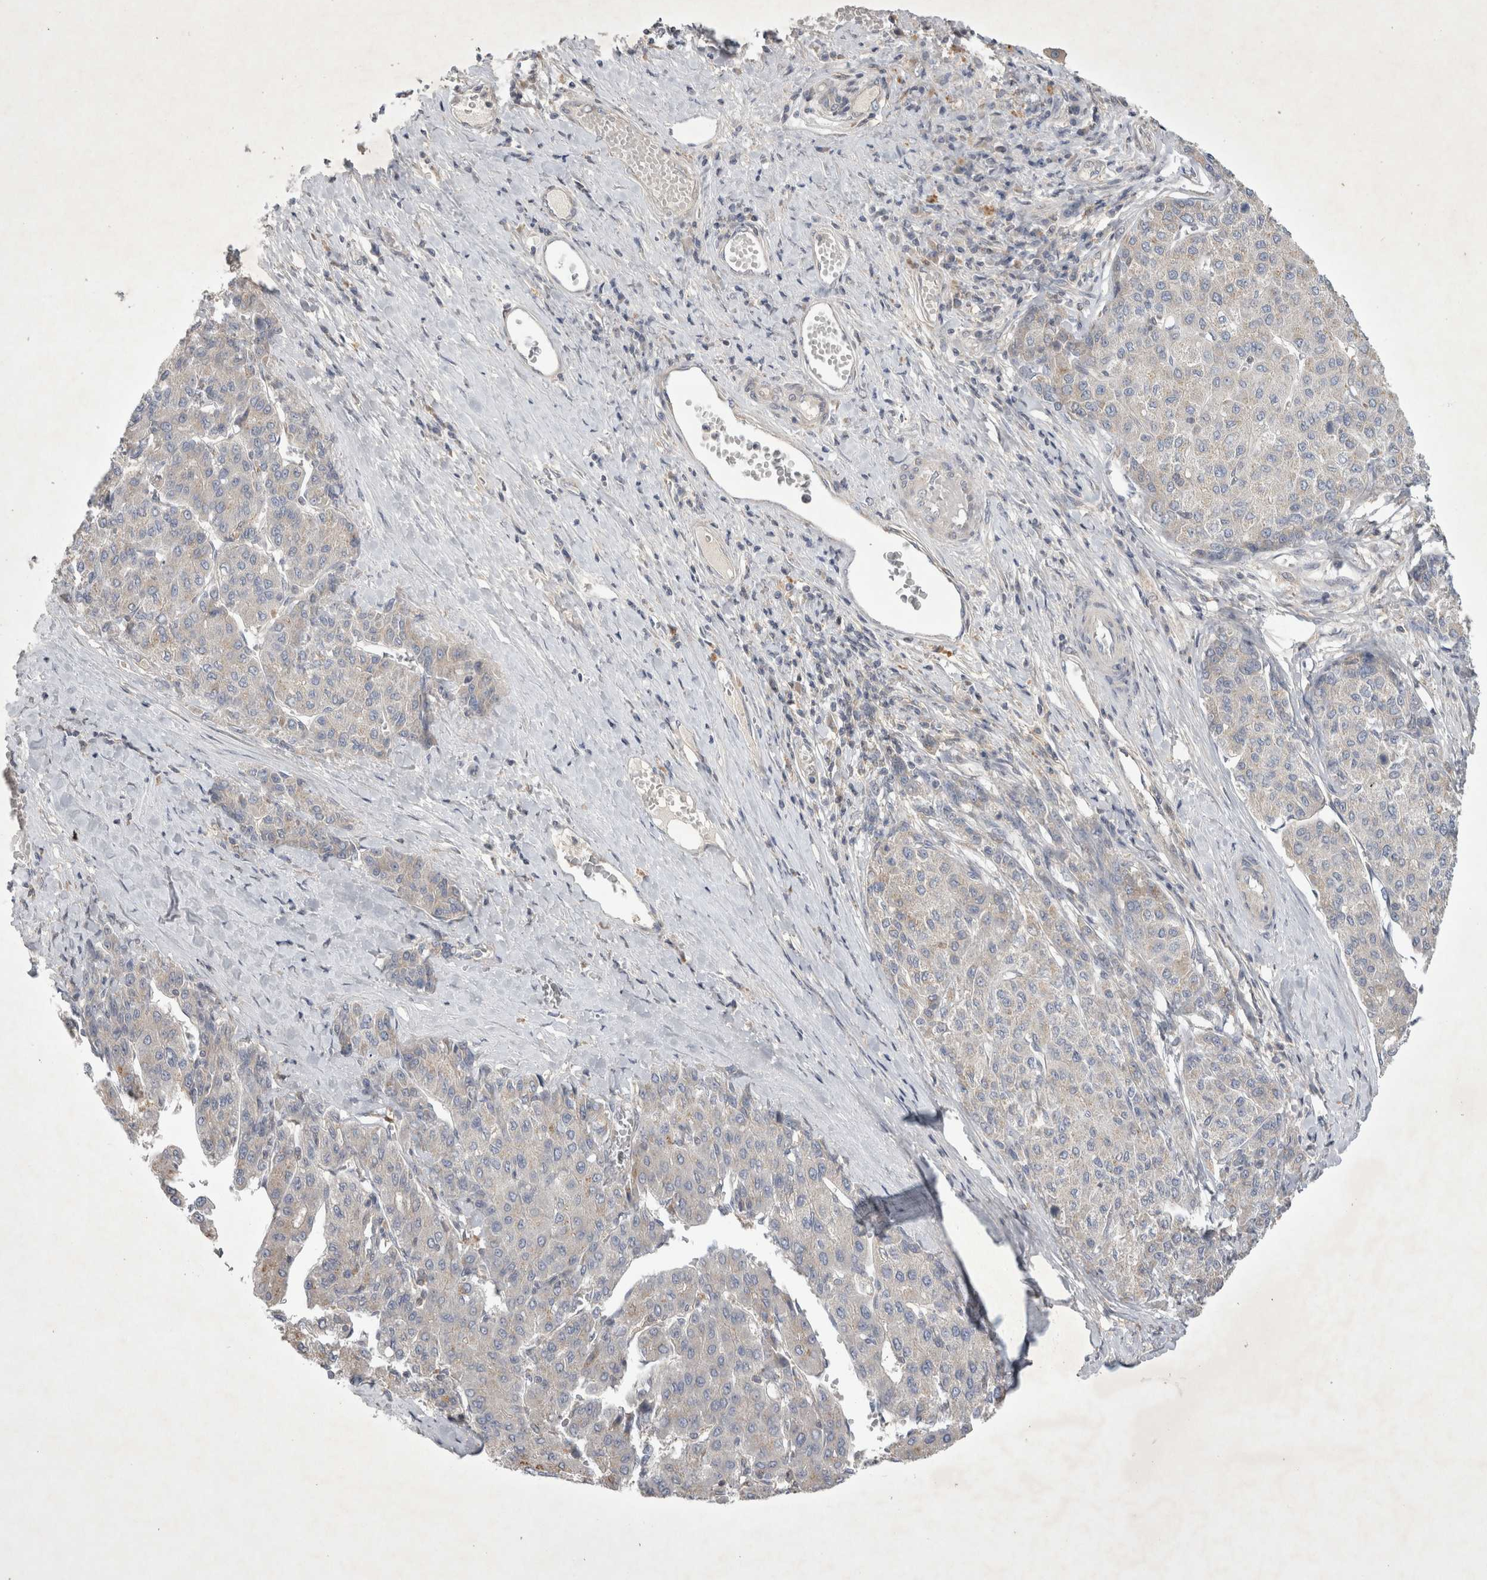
{"staining": {"intensity": "negative", "quantity": "none", "location": "none"}, "tissue": "liver cancer", "cell_type": "Tumor cells", "image_type": "cancer", "snomed": [{"axis": "morphology", "description": "Carcinoma, Hepatocellular, NOS"}, {"axis": "topography", "description": "Liver"}], "caption": "A high-resolution micrograph shows immunohistochemistry (IHC) staining of hepatocellular carcinoma (liver), which displays no significant expression in tumor cells.", "gene": "SRD5A3", "patient": {"sex": "male", "age": 65}}